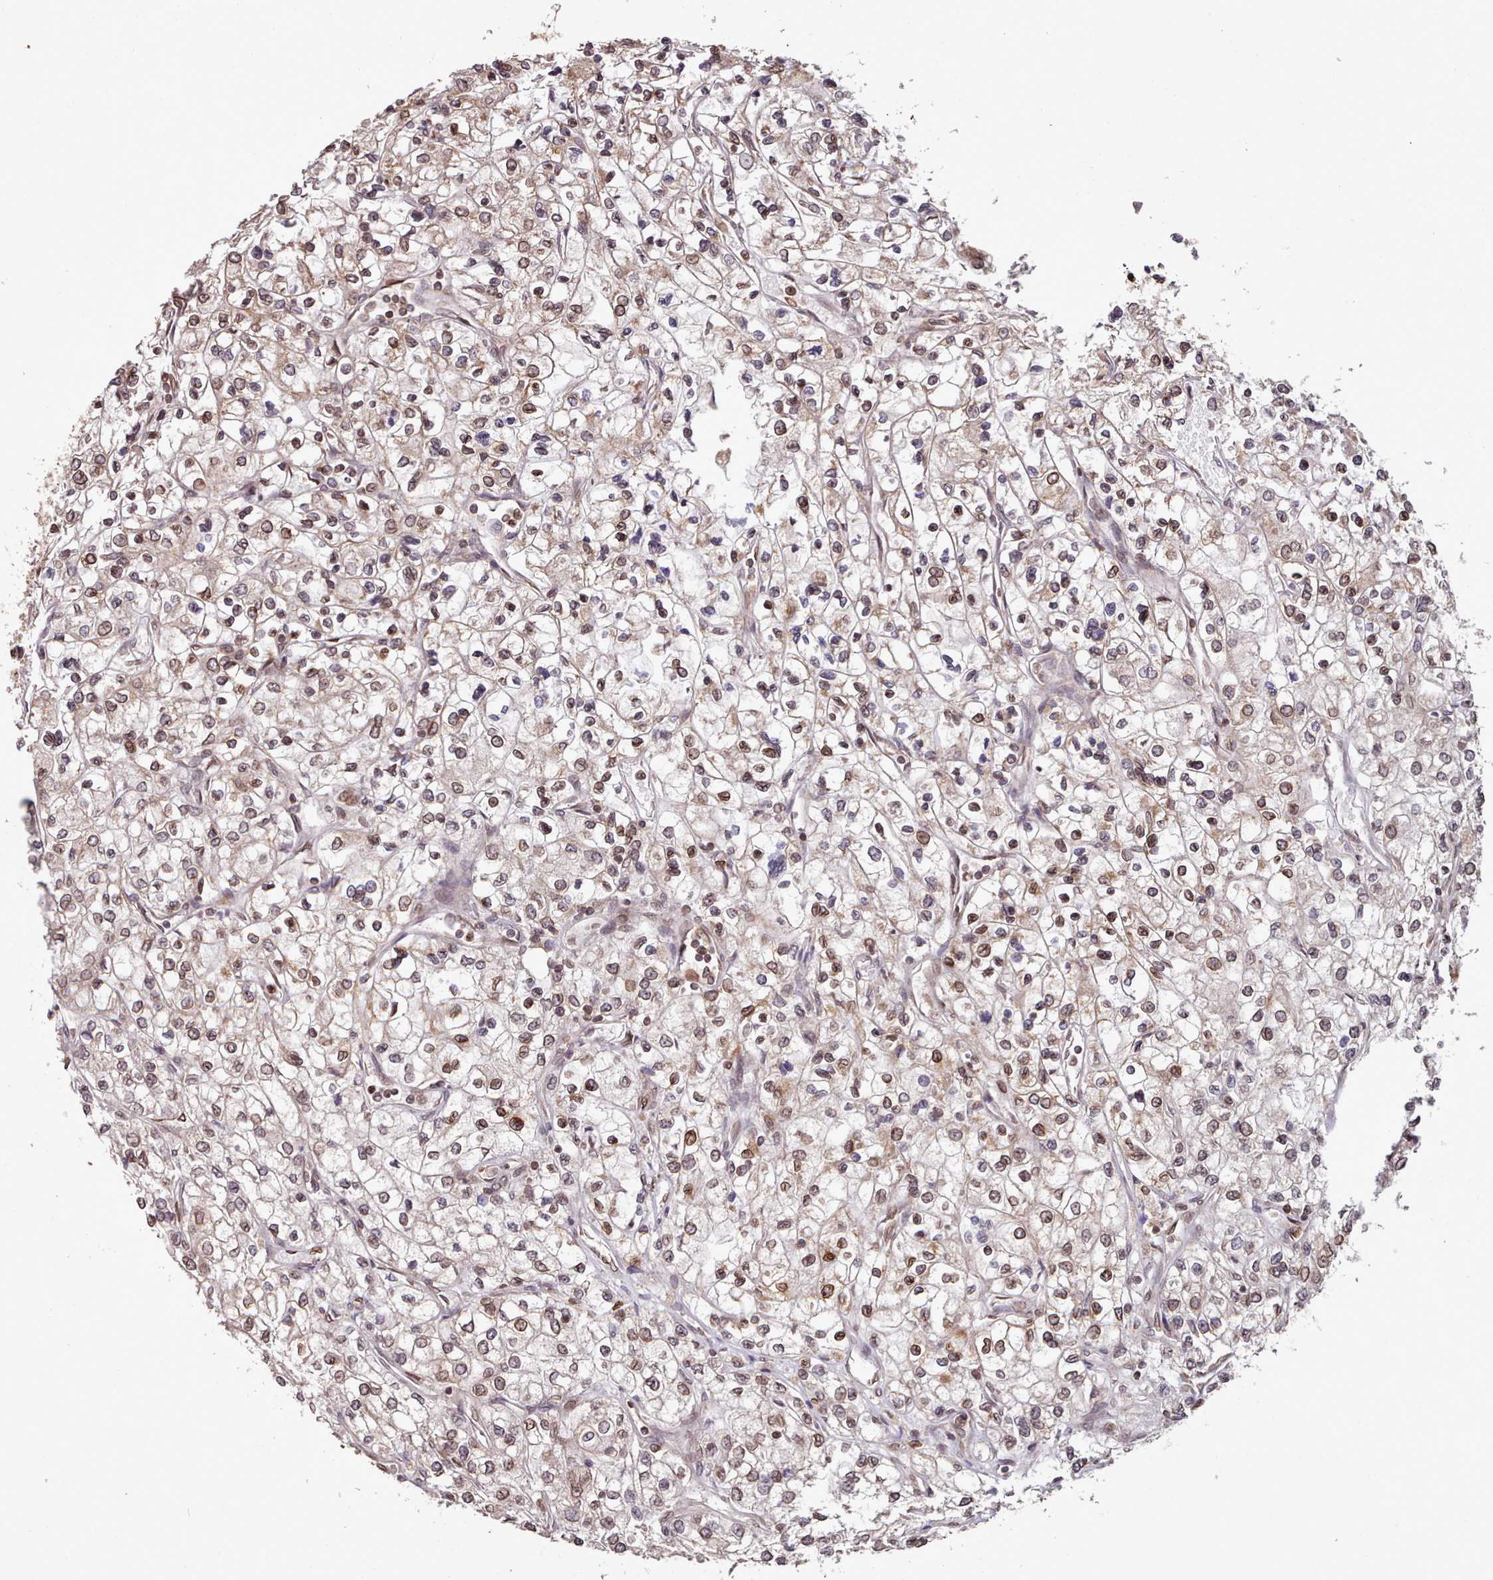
{"staining": {"intensity": "moderate", "quantity": "25%-75%", "location": "cytoplasmic/membranous,nuclear"}, "tissue": "renal cancer", "cell_type": "Tumor cells", "image_type": "cancer", "snomed": [{"axis": "morphology", "description": "Adenocarcinoma, NOS"}, {"axis": "topography", "description": "Kidney"}], "caption": "Renal cancer stained with DAB immunohistochemistry (IHC) shows medium levels of moderate cytoplasmic/membranous and nuclear expression in approximately 25%-75% of tumor cells.", "gene": "TOR1AIP1", "patient": {"sex": "male", "age": 80}}